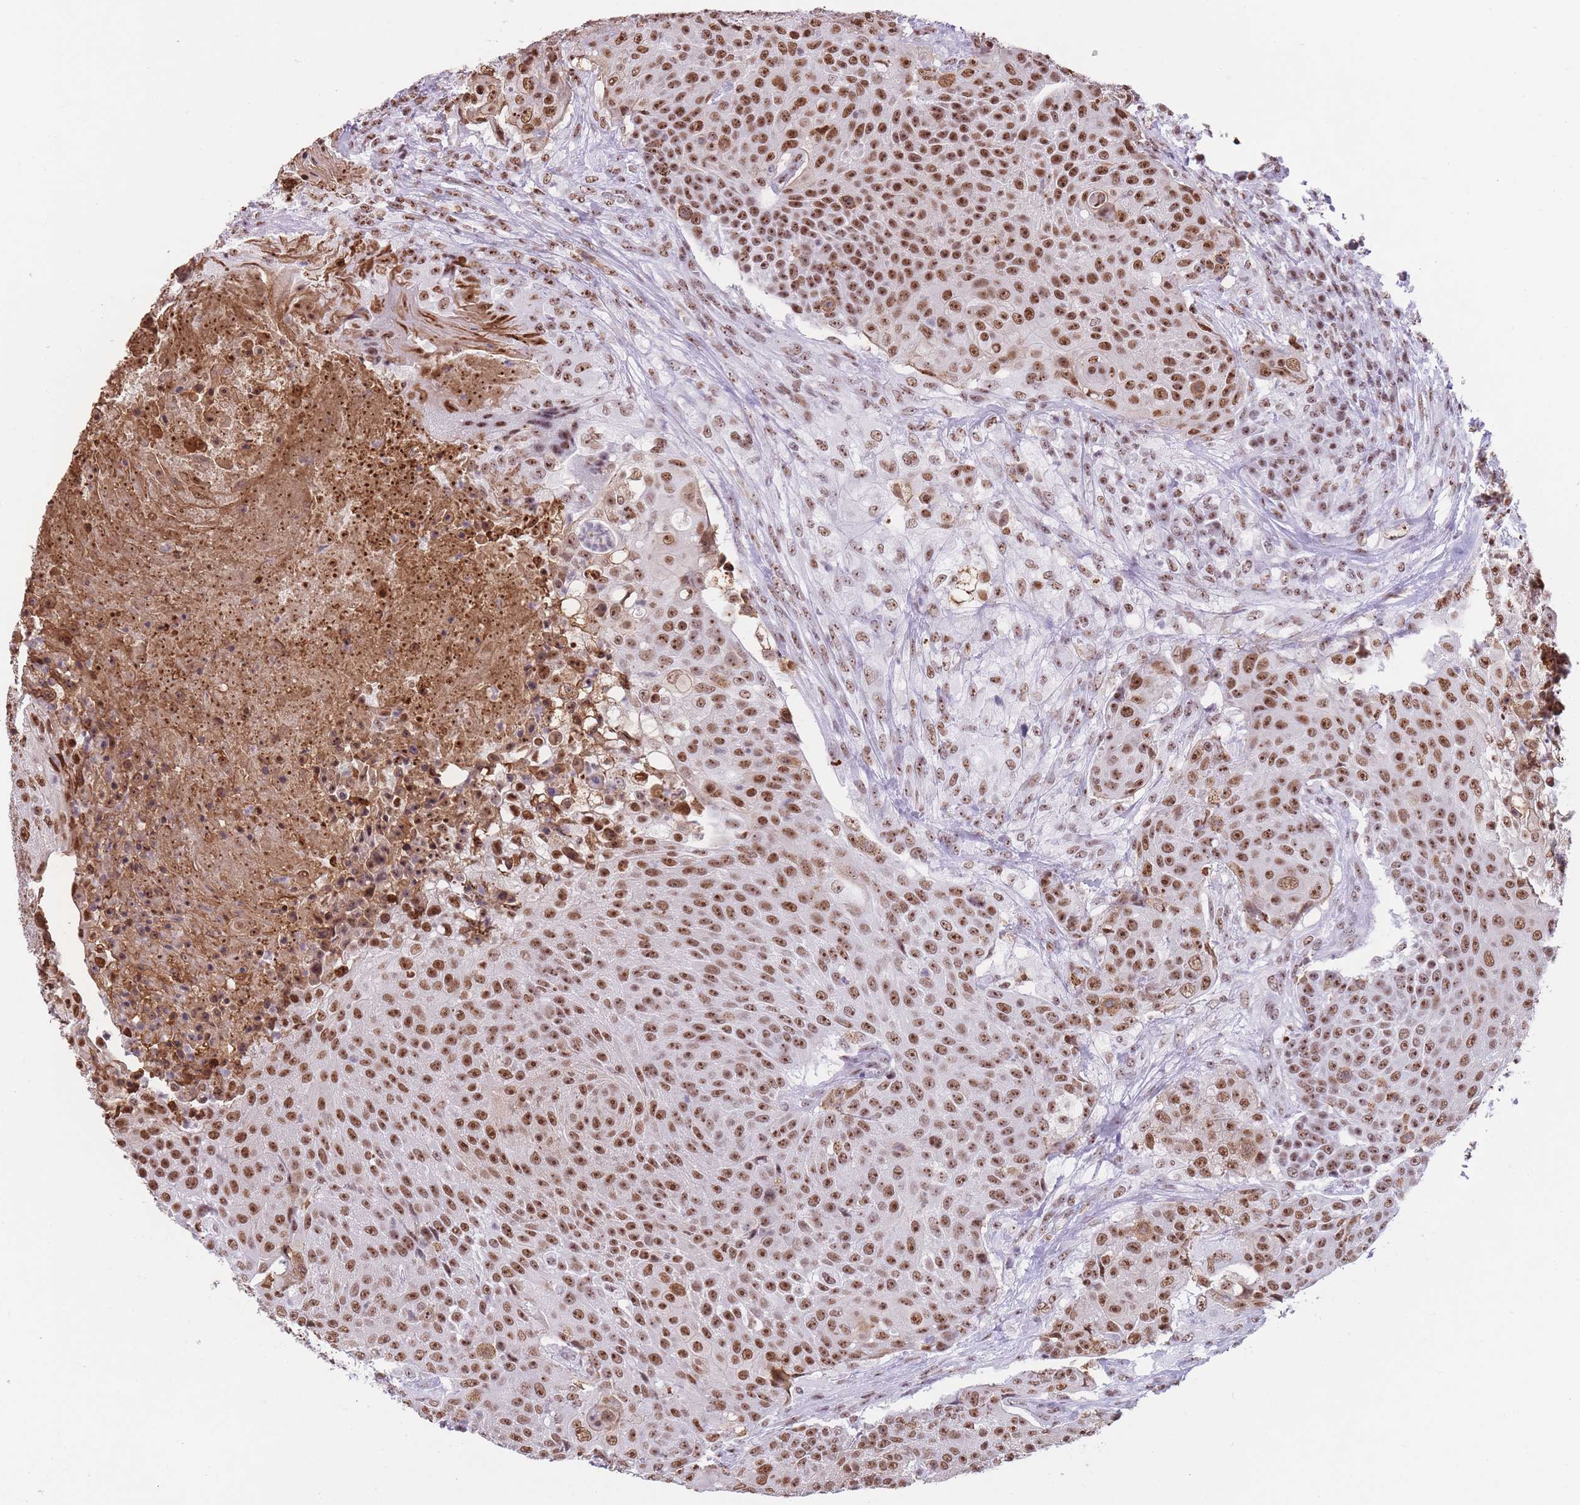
{"staining": {"intensity": "strong", "quantity": ">75%", "location": "nuclear"}, "tissue": "urothelial cancer", "cell_type": "Tumor cells", "image_type": "cancer", "snomed": [{"axis": "morphology", "description": "Urothelial carcinoma, High grade"}, {"axis": "topography", "description": "Urinary bladder"}], "caption": "DAB immunohistochemical staining of high-grade urothelial carcinoma demonstrates strong nuclear protein expression in approximately >75% of tumor cells.", "gene": "EVC2", "patient": {"sex": "female", "age": 63}}